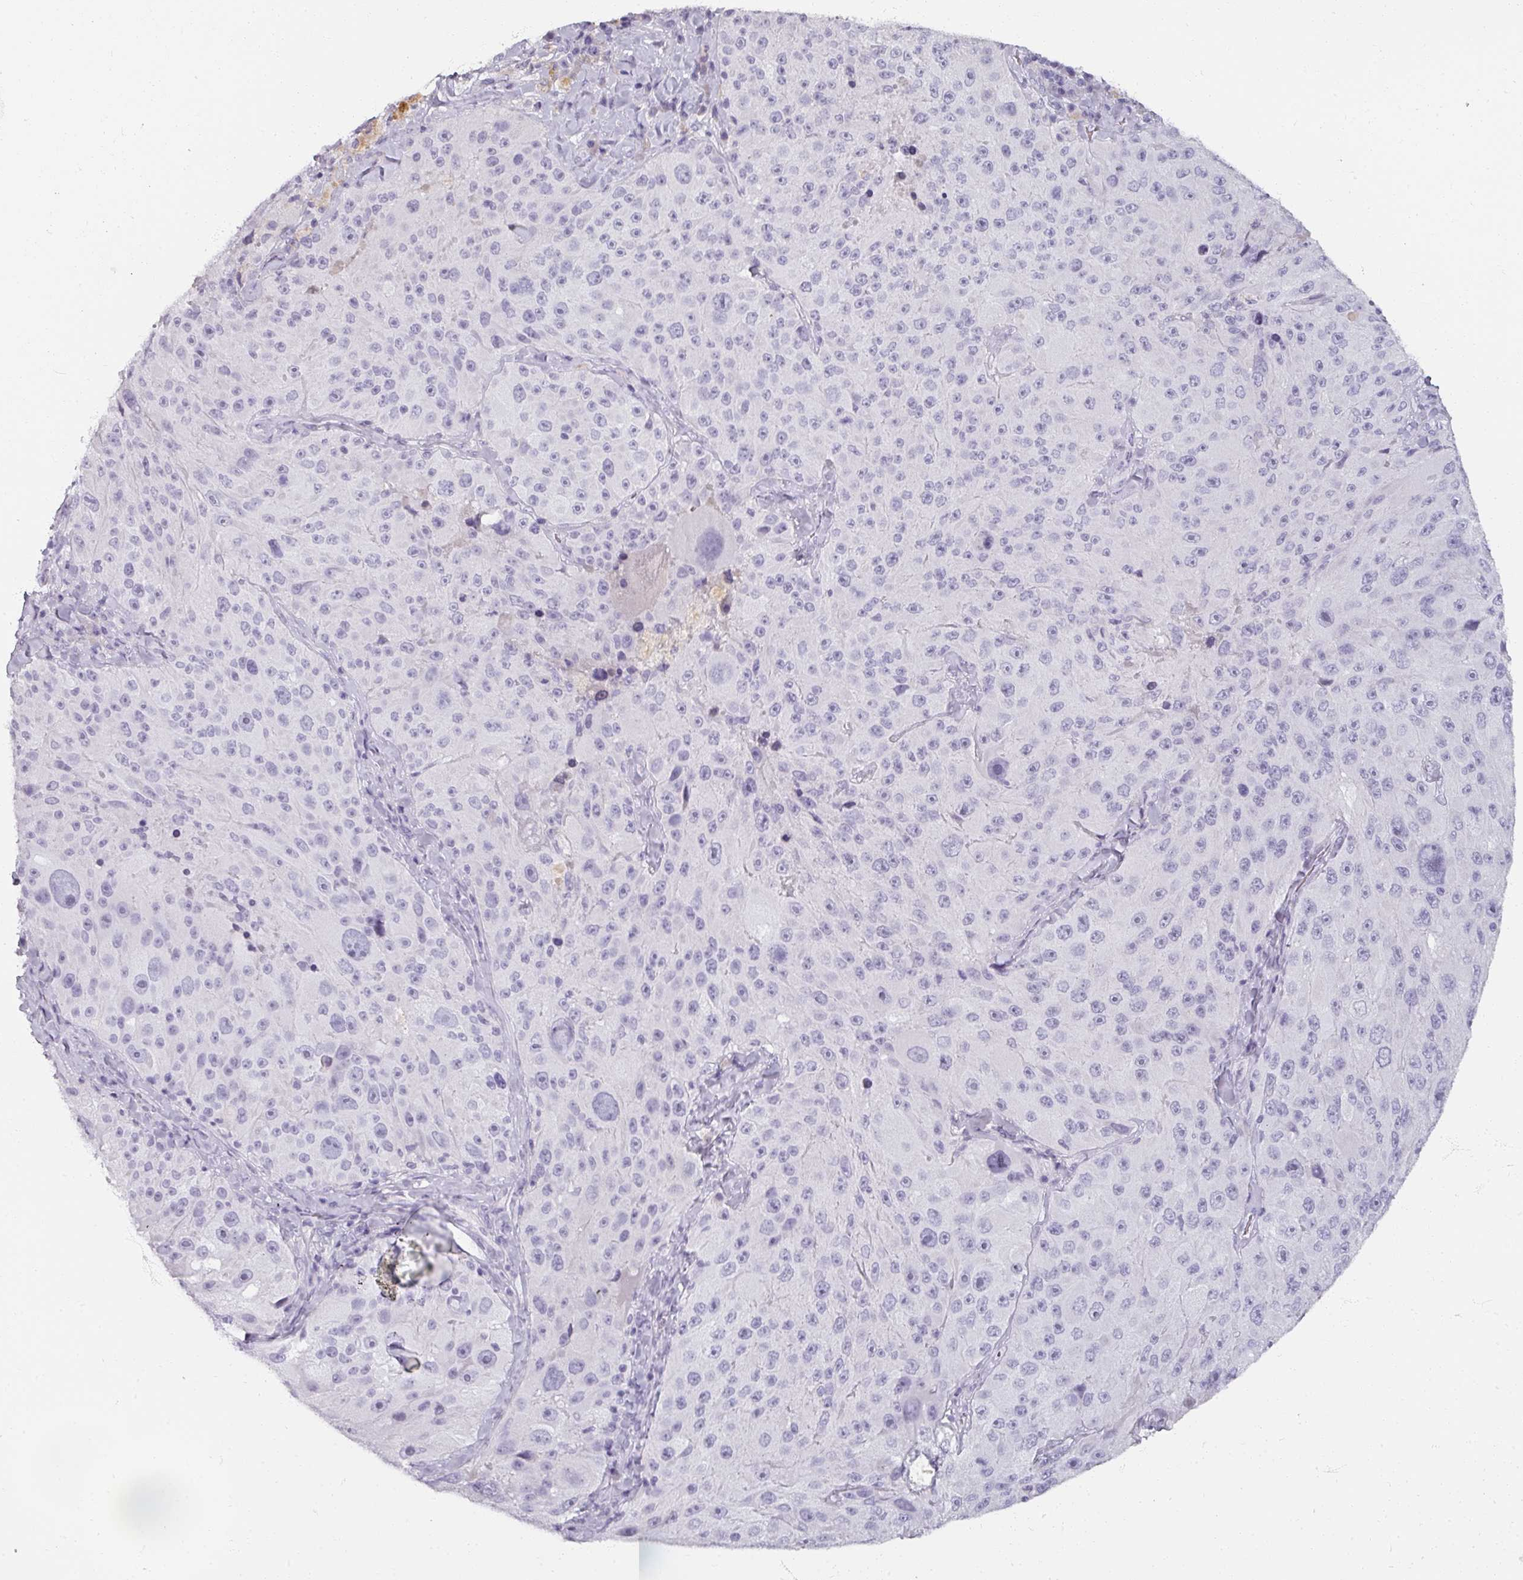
{"staining": {"intensity": "negative", "quantity": "none", "location": "none"}, "tissue": "melanoma", "cell_type": "Tumor cells", "image_type": "cancer", "snomed": [{"axis": "morphology", "description": "Malignant melanoma, Metastatic site"}, {"axis": "topography", "description": "Lymph node"}], "caption": "High magnification brightfield microscopy of melanoma stained with DAB (3,3'-diaminobenzidine) (brown) and counterstained with hematoxylin (blue): tumor cells show no significant positivity. The staining was performed using DAB to visualize the protein expression in brown, while the nuclei were stained in blue with hematoxylin (Magnification: 20x).", "gene": "REG3G", "patient": {"sex": "male", "age": 62}}